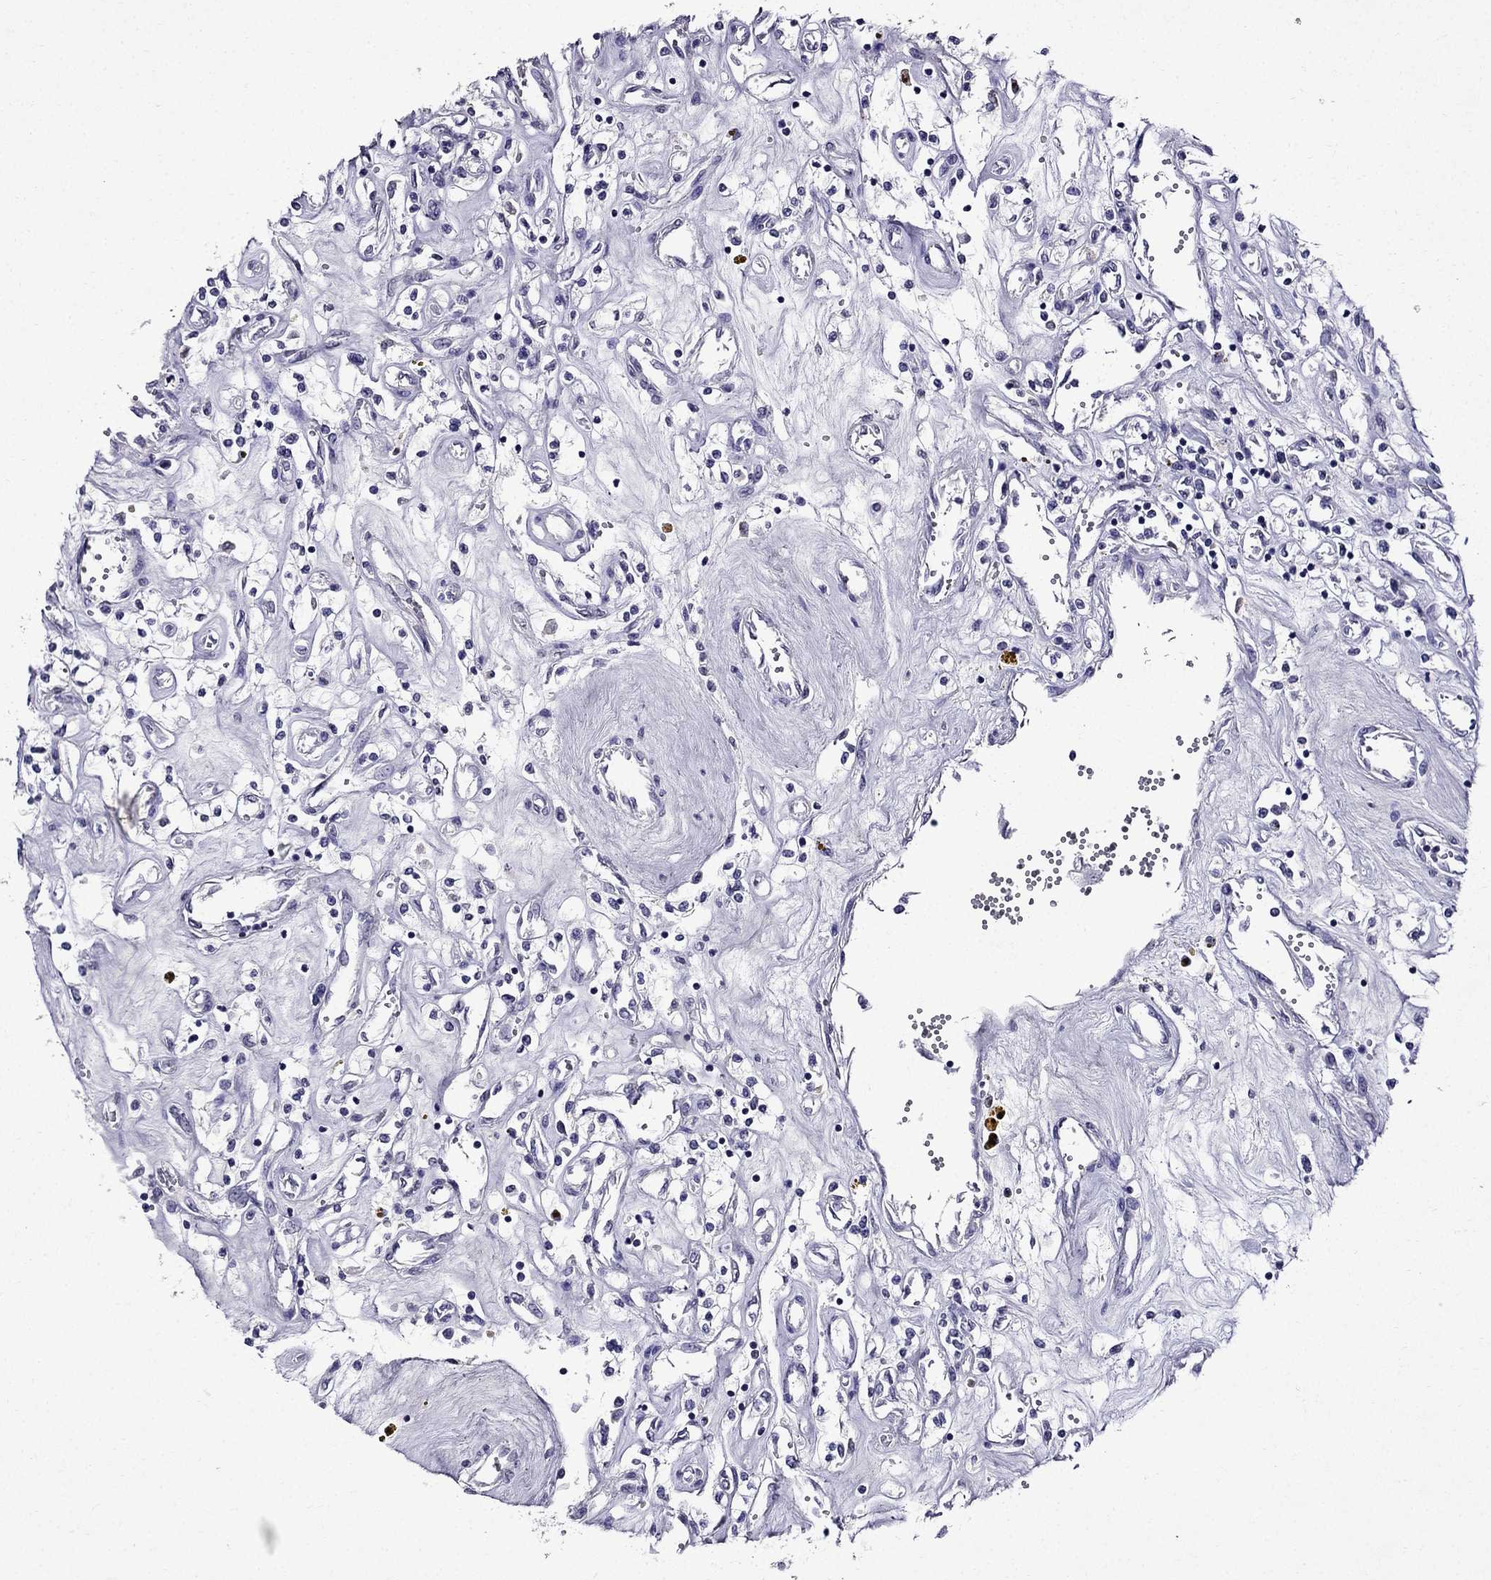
{"staining": {"intensity": "negative", "quantity": "none", "location": "none"}, "tissue": "renal cancer", "cell_type": "Tumor cells", "image_type": "cancer", "snomed": [{"axis": "morphology", "description": "Adenocarcinoma, NOS"}, {"axis": "topography", "description": "Kidney"}], "caption": "High power microscopy photomicrograph of an immunohistochemistry (IHC) photomicrograph of renal cancer, revealing no significant positivity in tumor cells. (Stains: DAB (3,3'-diaminobenzidine) immunohistochemistry (IHC) with hematoxylin counter stain, Microscopy: brightfield microscopy at high magnification).", "gene": "DNAH17", "patient": {"sex": "female", "age": 59}}